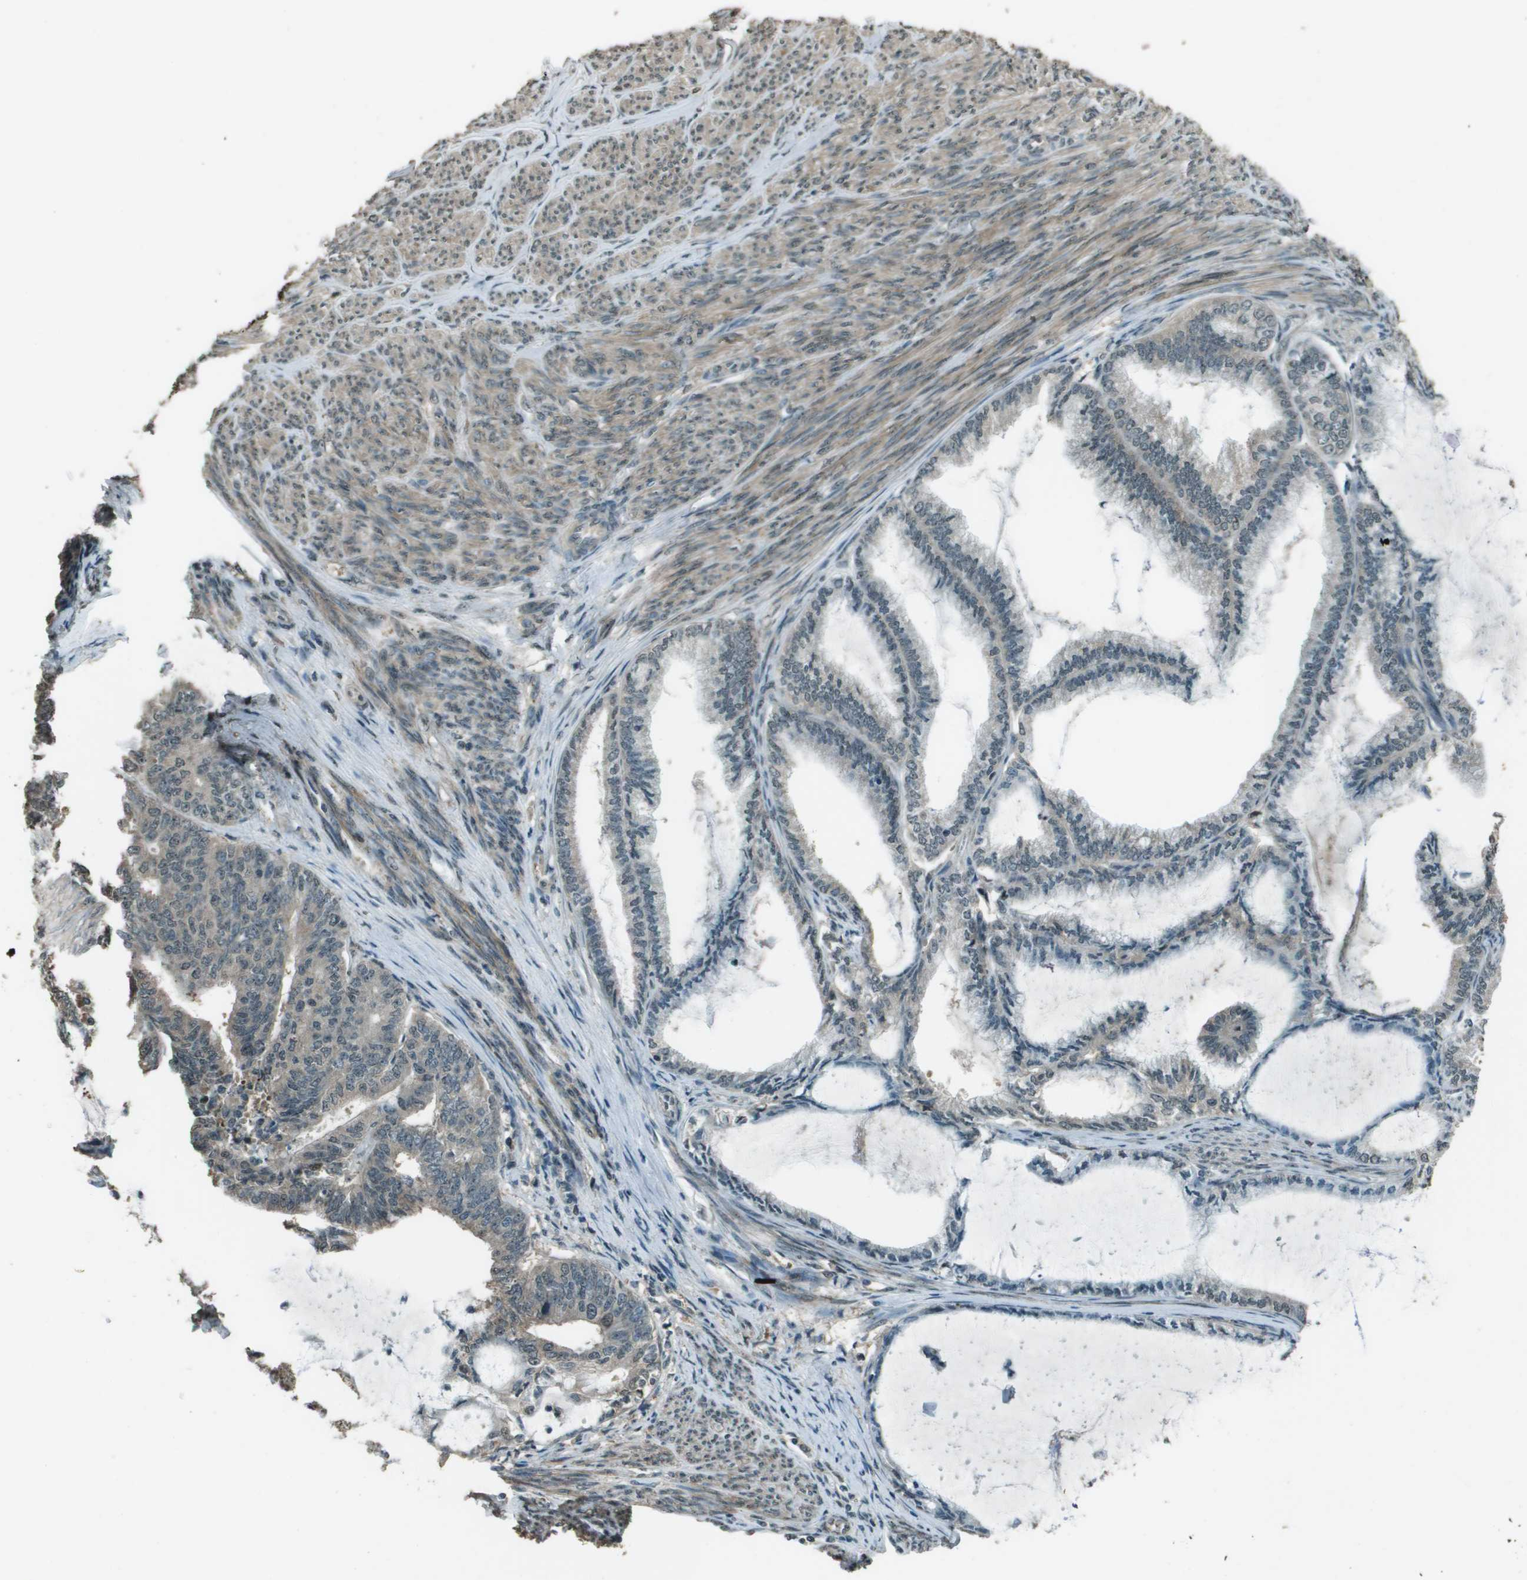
{"staining": {"intensity": "weak", "quantity": "25%-75%", "location": "cytoplasmic/membranous"}, "tissue": "endometrial cancer", "cell_type": "Tumor cells", "image_type": "cancer", "snomed": [{"axis": "morphology", "description": "Adenocarcinoma, NOS"}, {"axis": "topography", "description": "Endometrium"}], "caption": "IHC of human endometrial cancer (adenocarcinoma) shows low levels of weak cytoplasmic/membranous positivity in approximately 25%-75% of tumor cells.", "gene": "SDC3", "patient": {"sex": "female", "age": 86}}